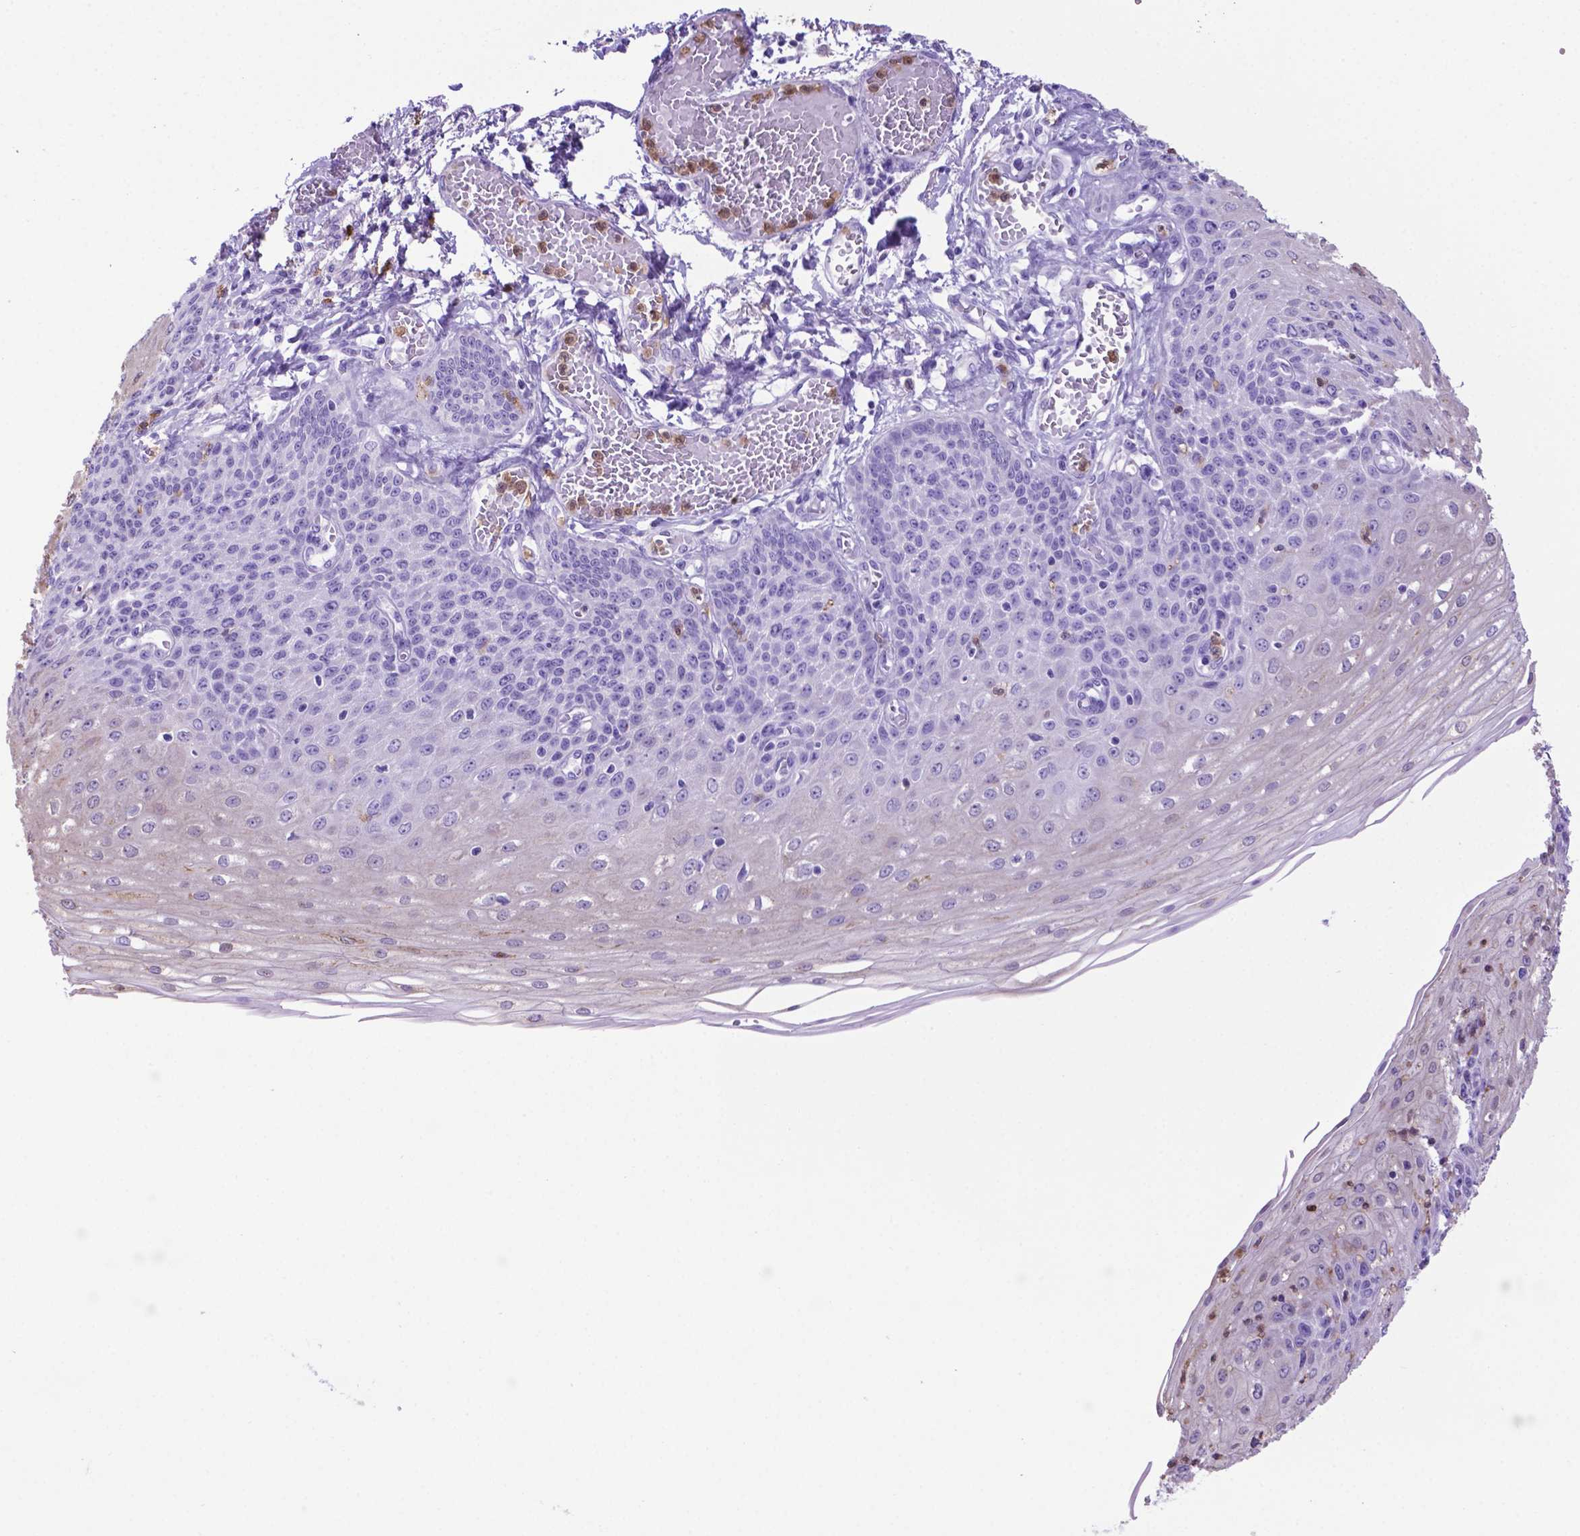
{"staining": {"intensity": "negative", "quantity": "none", "location": "none"}, "tissue": "esophagus", "cell_type": "Squamous epithelial cells", "image_type": "normal", "snomed": [{"axis": "morphology", "description": "Normal tissue, NOS"}, {"axis": "morphology", "description": "Adenocarcinoma, NOS"}, {"axis": "topography", "description": "Esophagus"}], "caption": "DAB immunohistochemical staining of benign human esophagus exhibits no significant positivity in squamous epithelial cells.", "gene": "LZTR1", "patient": {"sex": "male", "age": 81}}